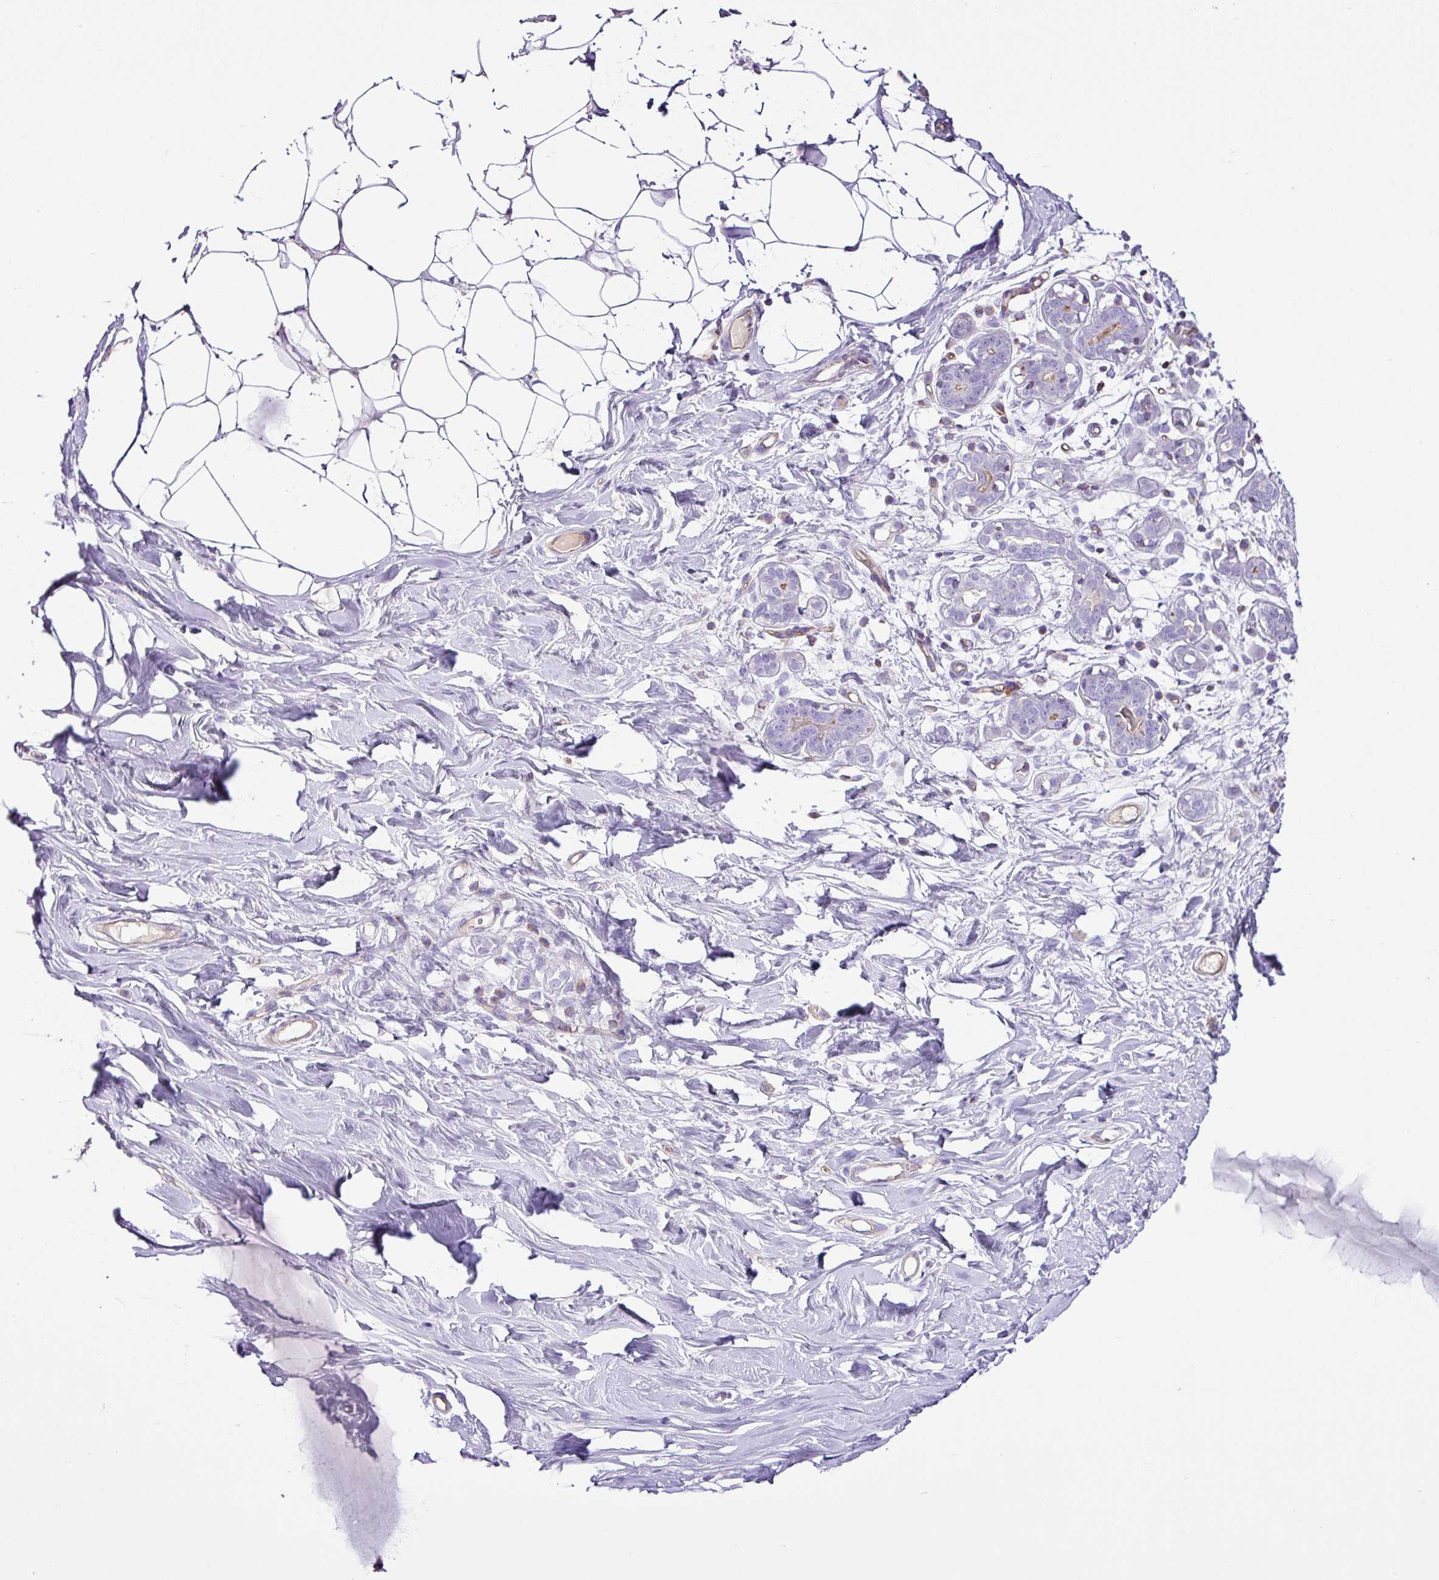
{"staining": {"intensity": "negative", "quantity": "none", "location": "none"}, "tissue": "breast", "cell_type": "Adipocytes", "image_type": "normal", "snomed": [{"axis": "morphology", "description": "Normal tissue, NOS"}, {"axis": "topography", "description": "Breast"}], "caption": "This photomicrograph is of normal breast stained with immunohistochemistry (IHC) to label a protein in brown with the nuclei are counter-stained blue. There is no positivity in adipocytes. Nuclei are stained in blue.", "gene": "EME2", "patient": {"sex": "female", "age": 27}}